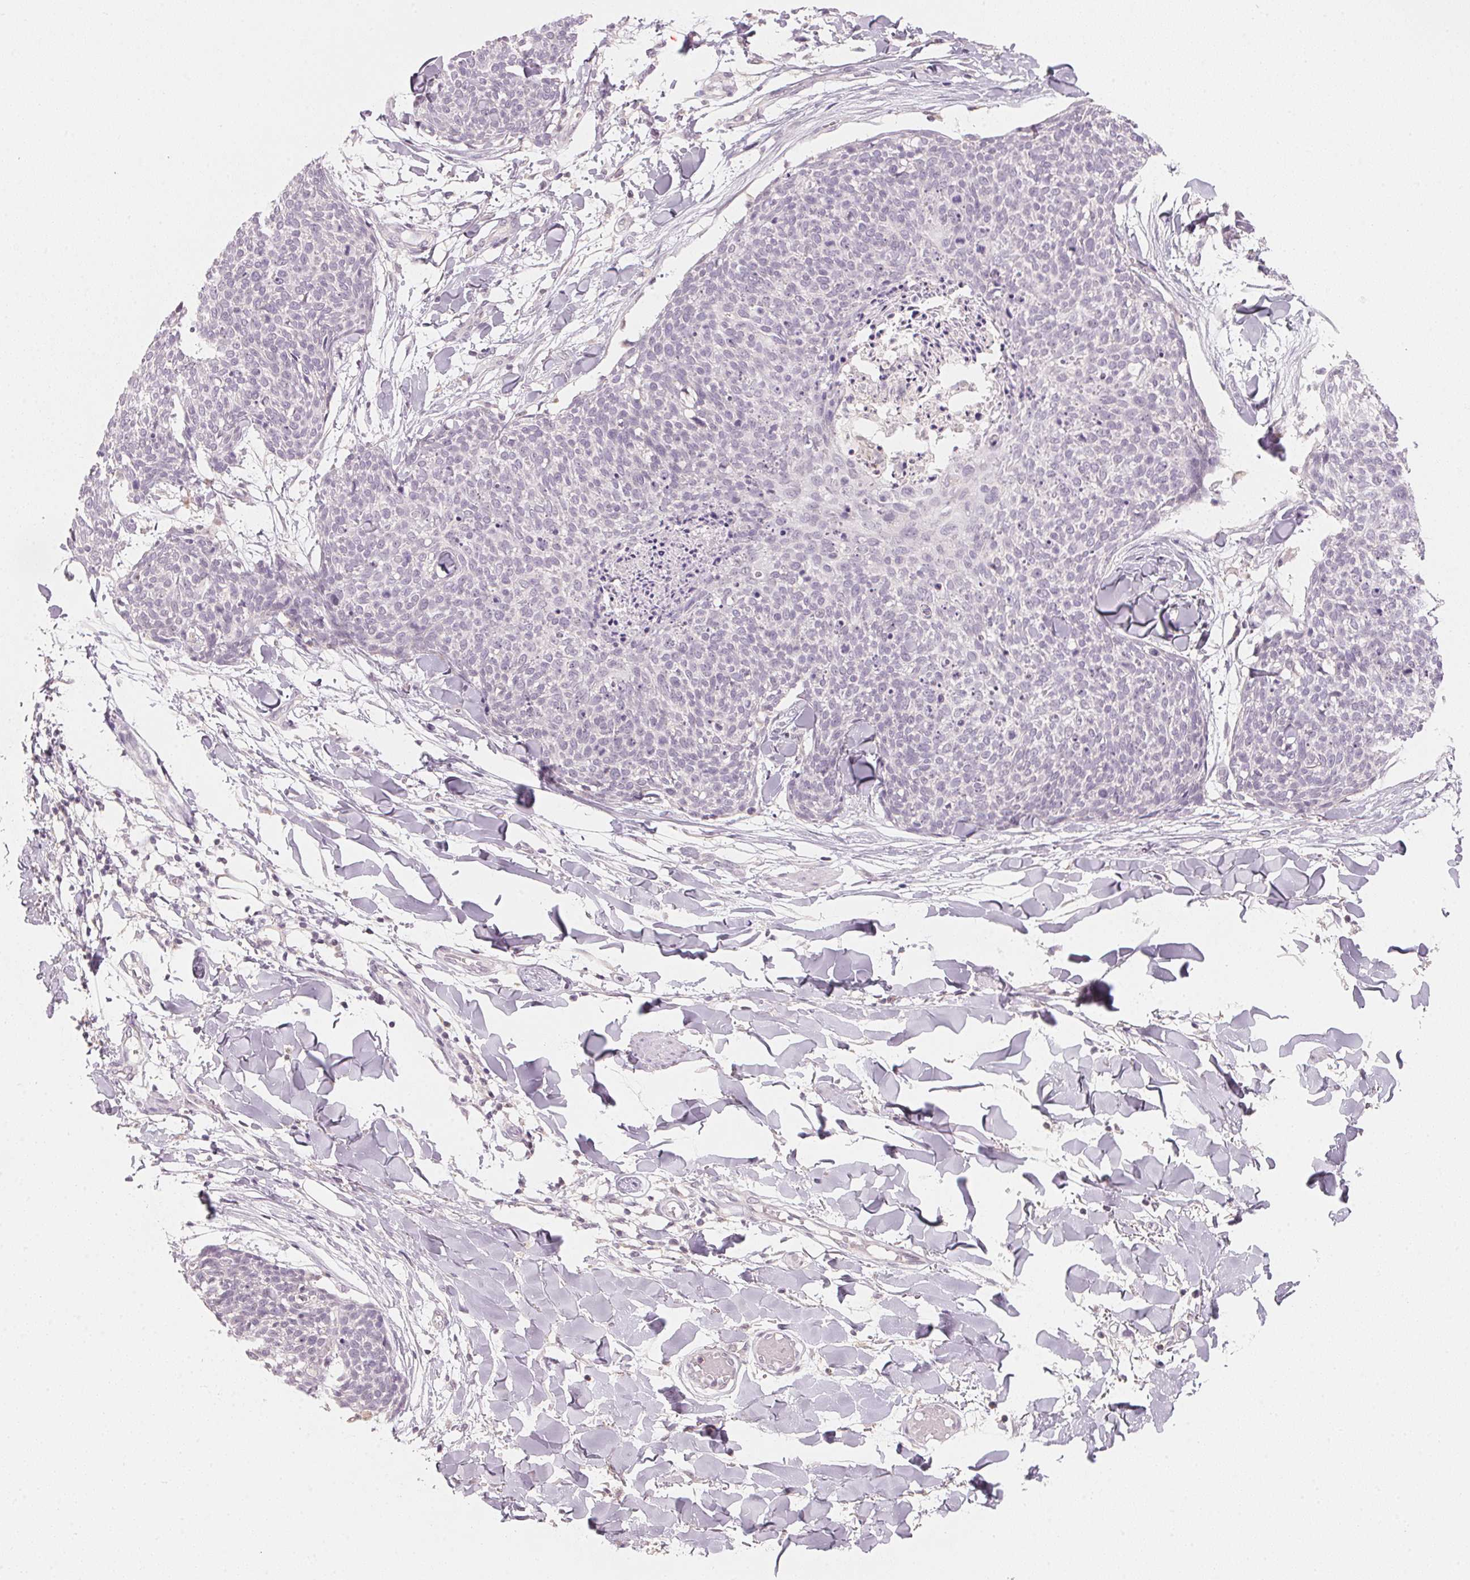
{"staining": {"intensity": "negative", "quantity": "none", "location": "none"}, "tissue": "skin cancer", "cell_type": "Tumor cells", "image_type": "cancer", "snomed": [{"axis": "morphology", "description": "Squamous cell carcinoma, NOS"}, {"axis": "topography", "description": "Skin"}, {"axis": "topography", "description": "Vulva"}], "caption": "DAB immunohistochemical staining of human squamous cell carcinoma (skin) exhibits no significant positivity in tumor cells.", "gene": "ANKRD31", "patient": {"sex": "female", "age": 75}}